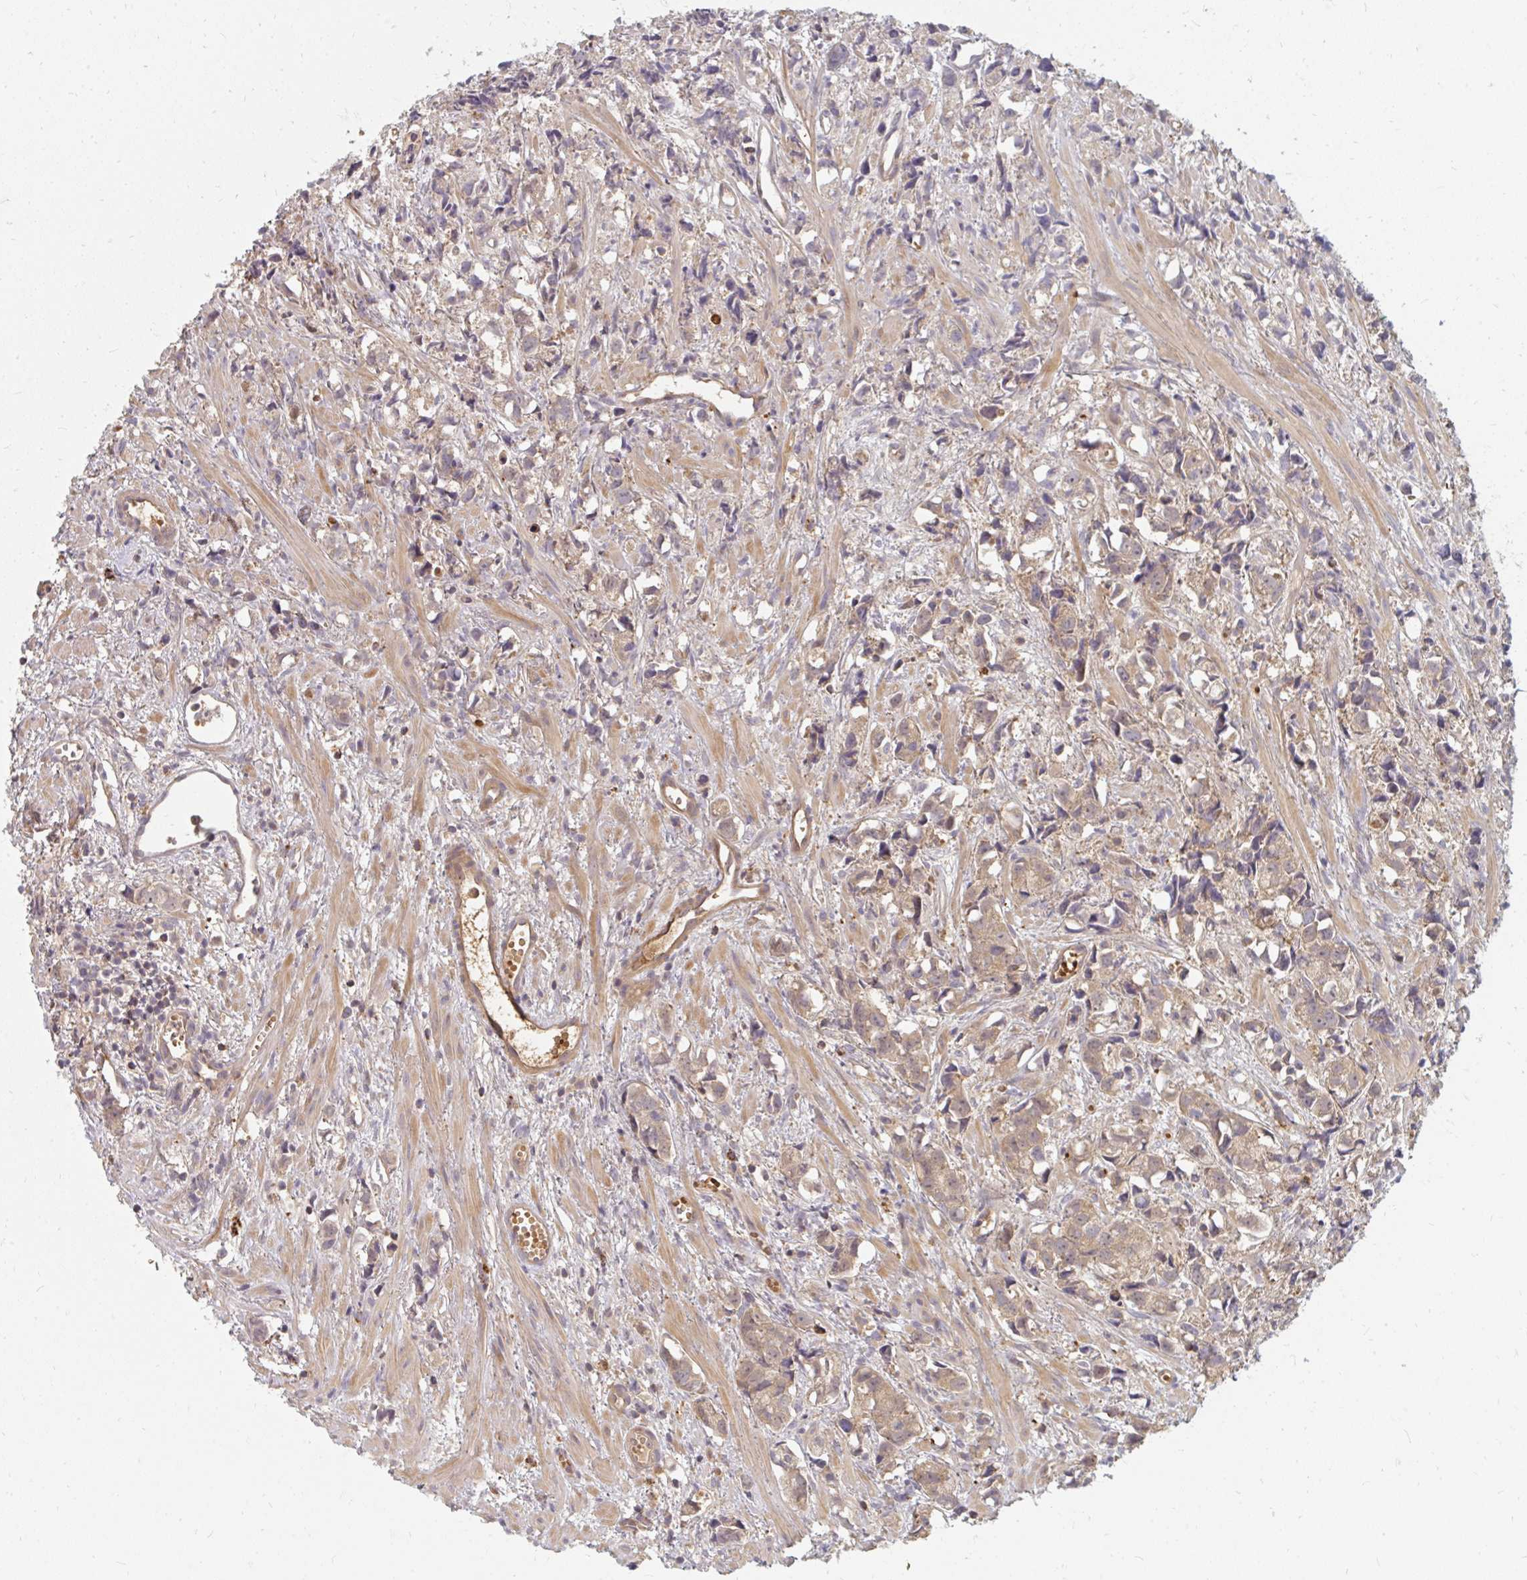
{"staining": {"intensity": "weak", "quantity": ">75%", "location": "cytoplasmic/membranous"}, "tissue": "prostate cancer", "cell_type": "Tumor cells", "image_type": "cancer", "snomed": [{"axis": "morphology", "description": "Adenocarcinoma, High grade"}, {"axis": "topography", "description": "Prostate"}], "caption": "IHC image of neoplastic tissue: high-grade adenocarcinoma (prostate) stained using immunohistochemistry shows low levels of weak protein expression localized specifically in the cytoplasmic/membranous of tumor cells, appearing as a cytoplasmic/membranous brown color.", "gene": "ZNF285", "patient": {"sex": "male", "age": 58}}